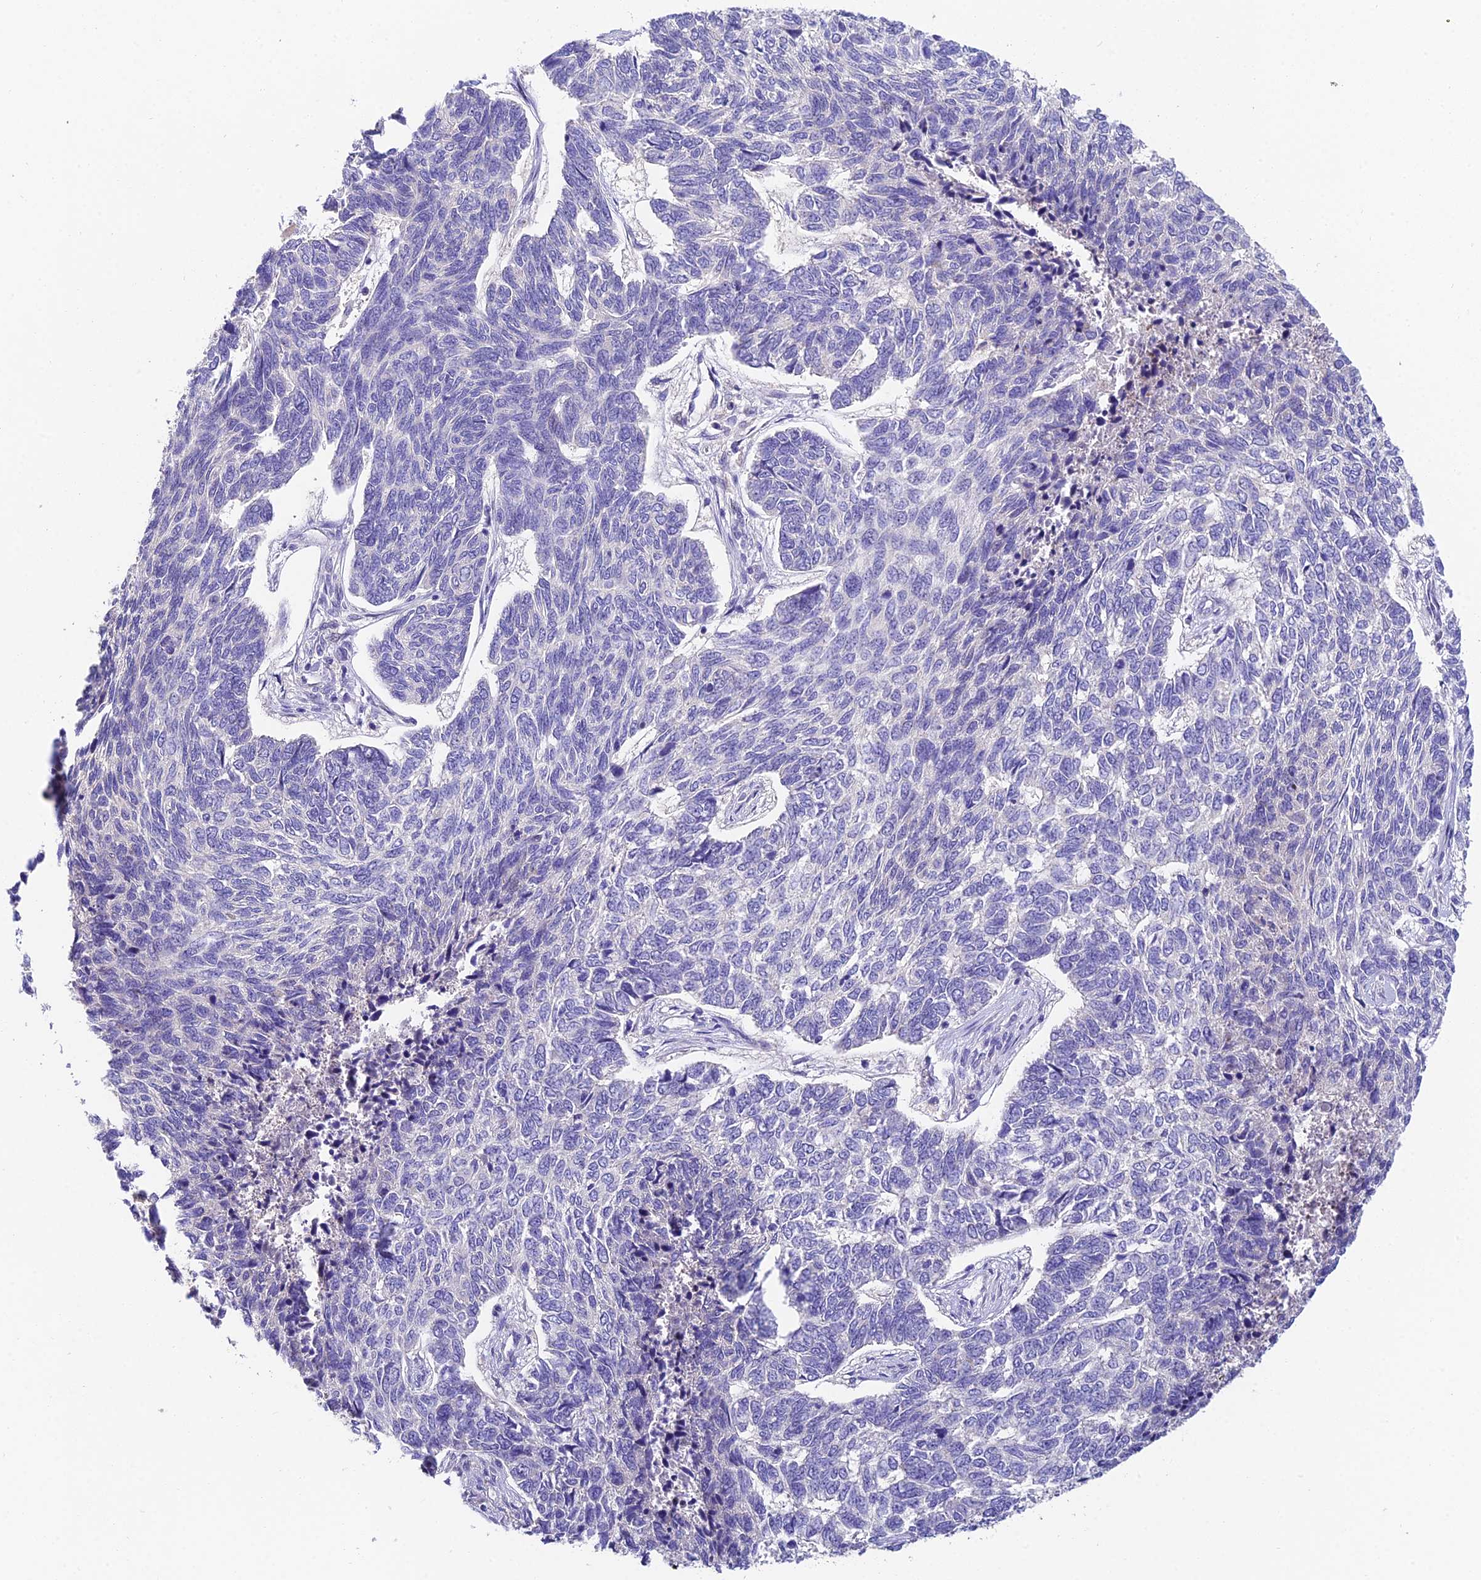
{"staining": {"intensity": "negative", "quantity": "none", "location": "none"}, "tissue": "skin cancer", "cell_type": "Tumor cells", "image_type": "cancer", "snomed": [{"axis": "morphology", "description": "Basal cell carcinoma"}, {"axis": "topography", "description": "Skin"}], "caption": "High magnification brightfield microscopy of basal cell carcinoma (skin) stained with DAB (brown) and counterstained with hematoxylin (blue): tumor cells show no significant expression.", "gene": "DUSP29", "patient": {"sex": "female", "age": 65}}